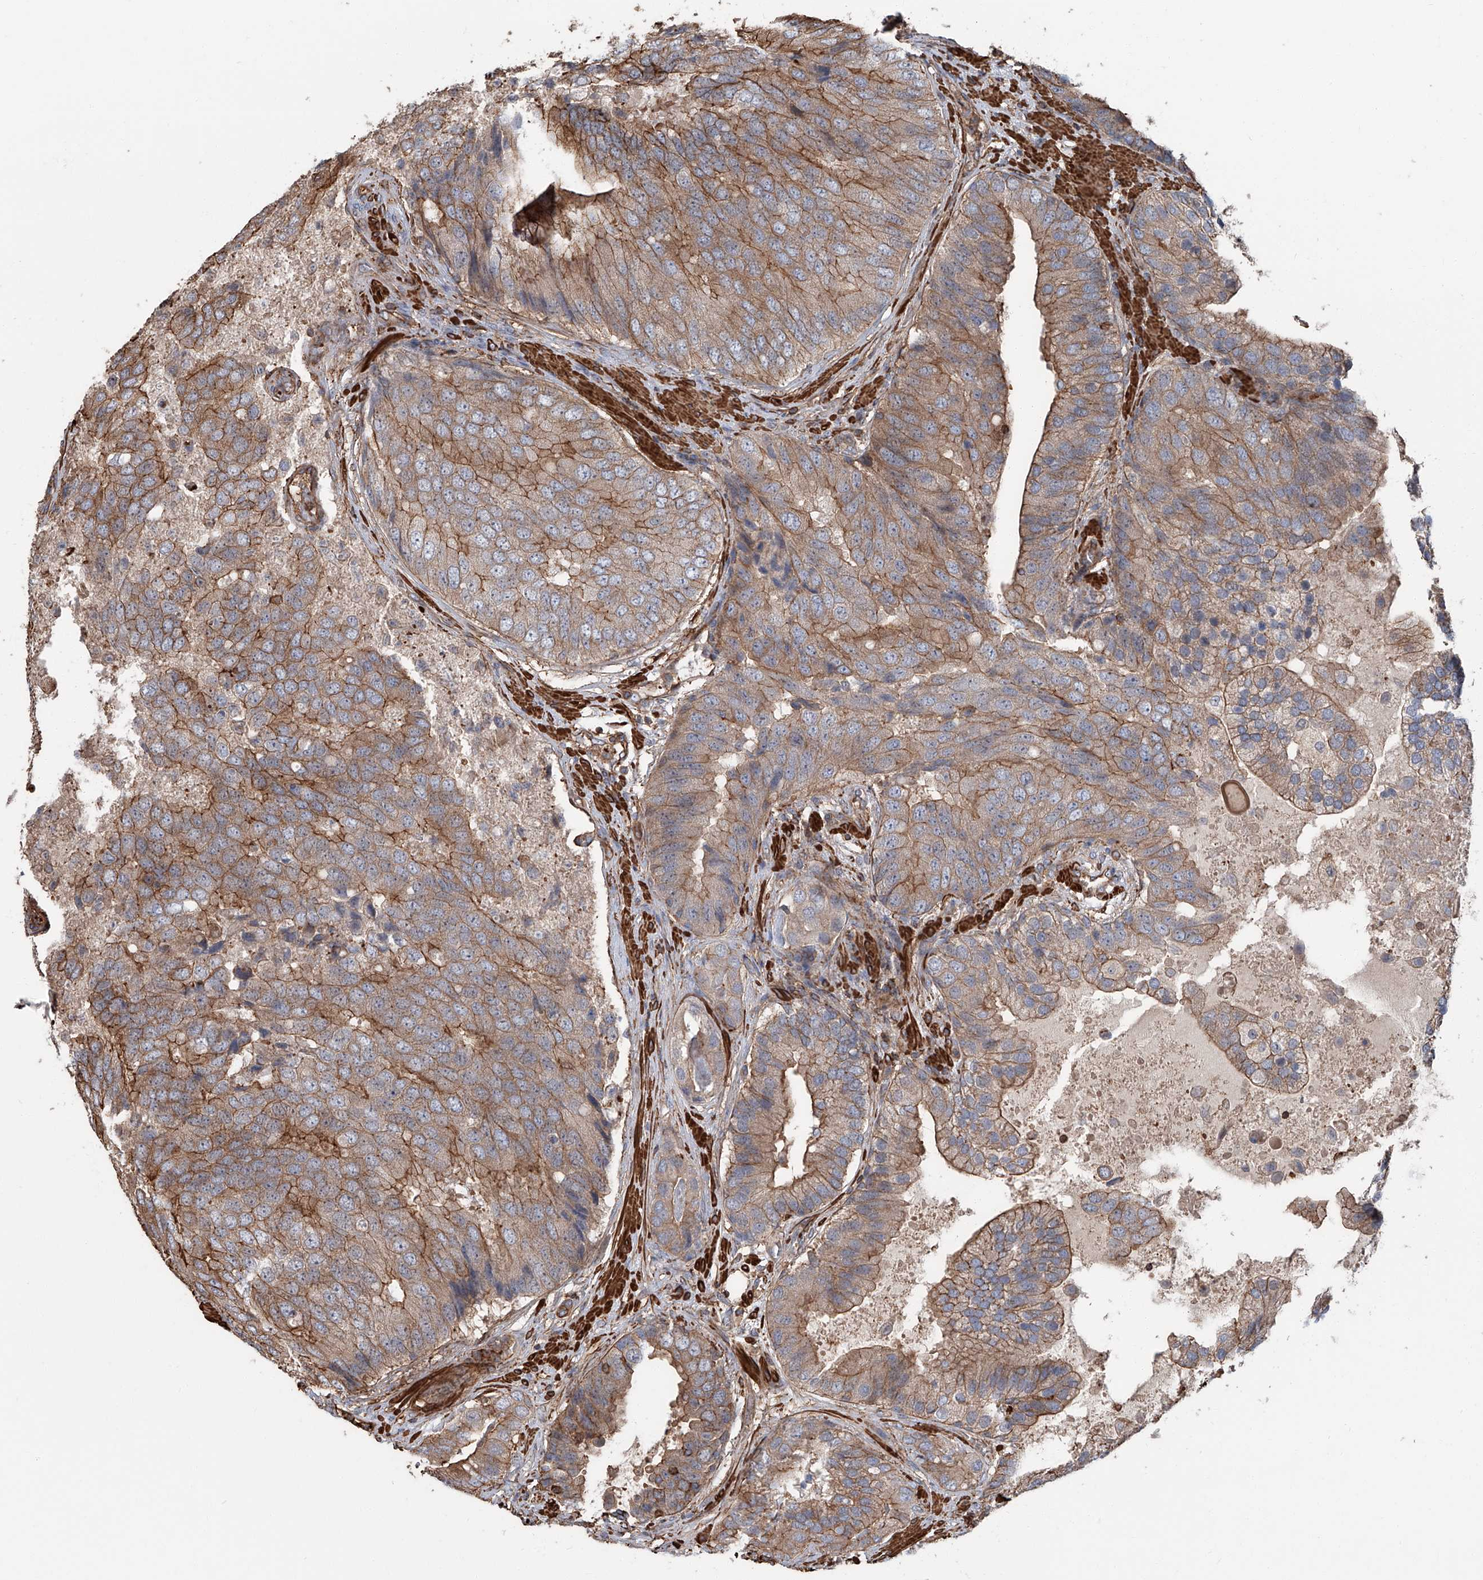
{"staining": {"intensity": "moderate", "quantity": ">75%", "location": "cytoplasmic/membranous"}, "tissue": "prostate cancer", "cell_type": "Tumor cells", "image_type": "cancer", "snomed": [{"axis": "morphology", "description": "Adenocarcinoma, High grade"}, {"axis": "topography", "description": "Prostate"}], "caption": "High-grade adenocarcinoma (prostate) was stained to show a protein in brown. There is medium levels of moderate cytoplasmic/membranous expression in about >75% of tumor cells.", "gene": "PIEZO2", "patient": {"sex": "male", "age": 70}}